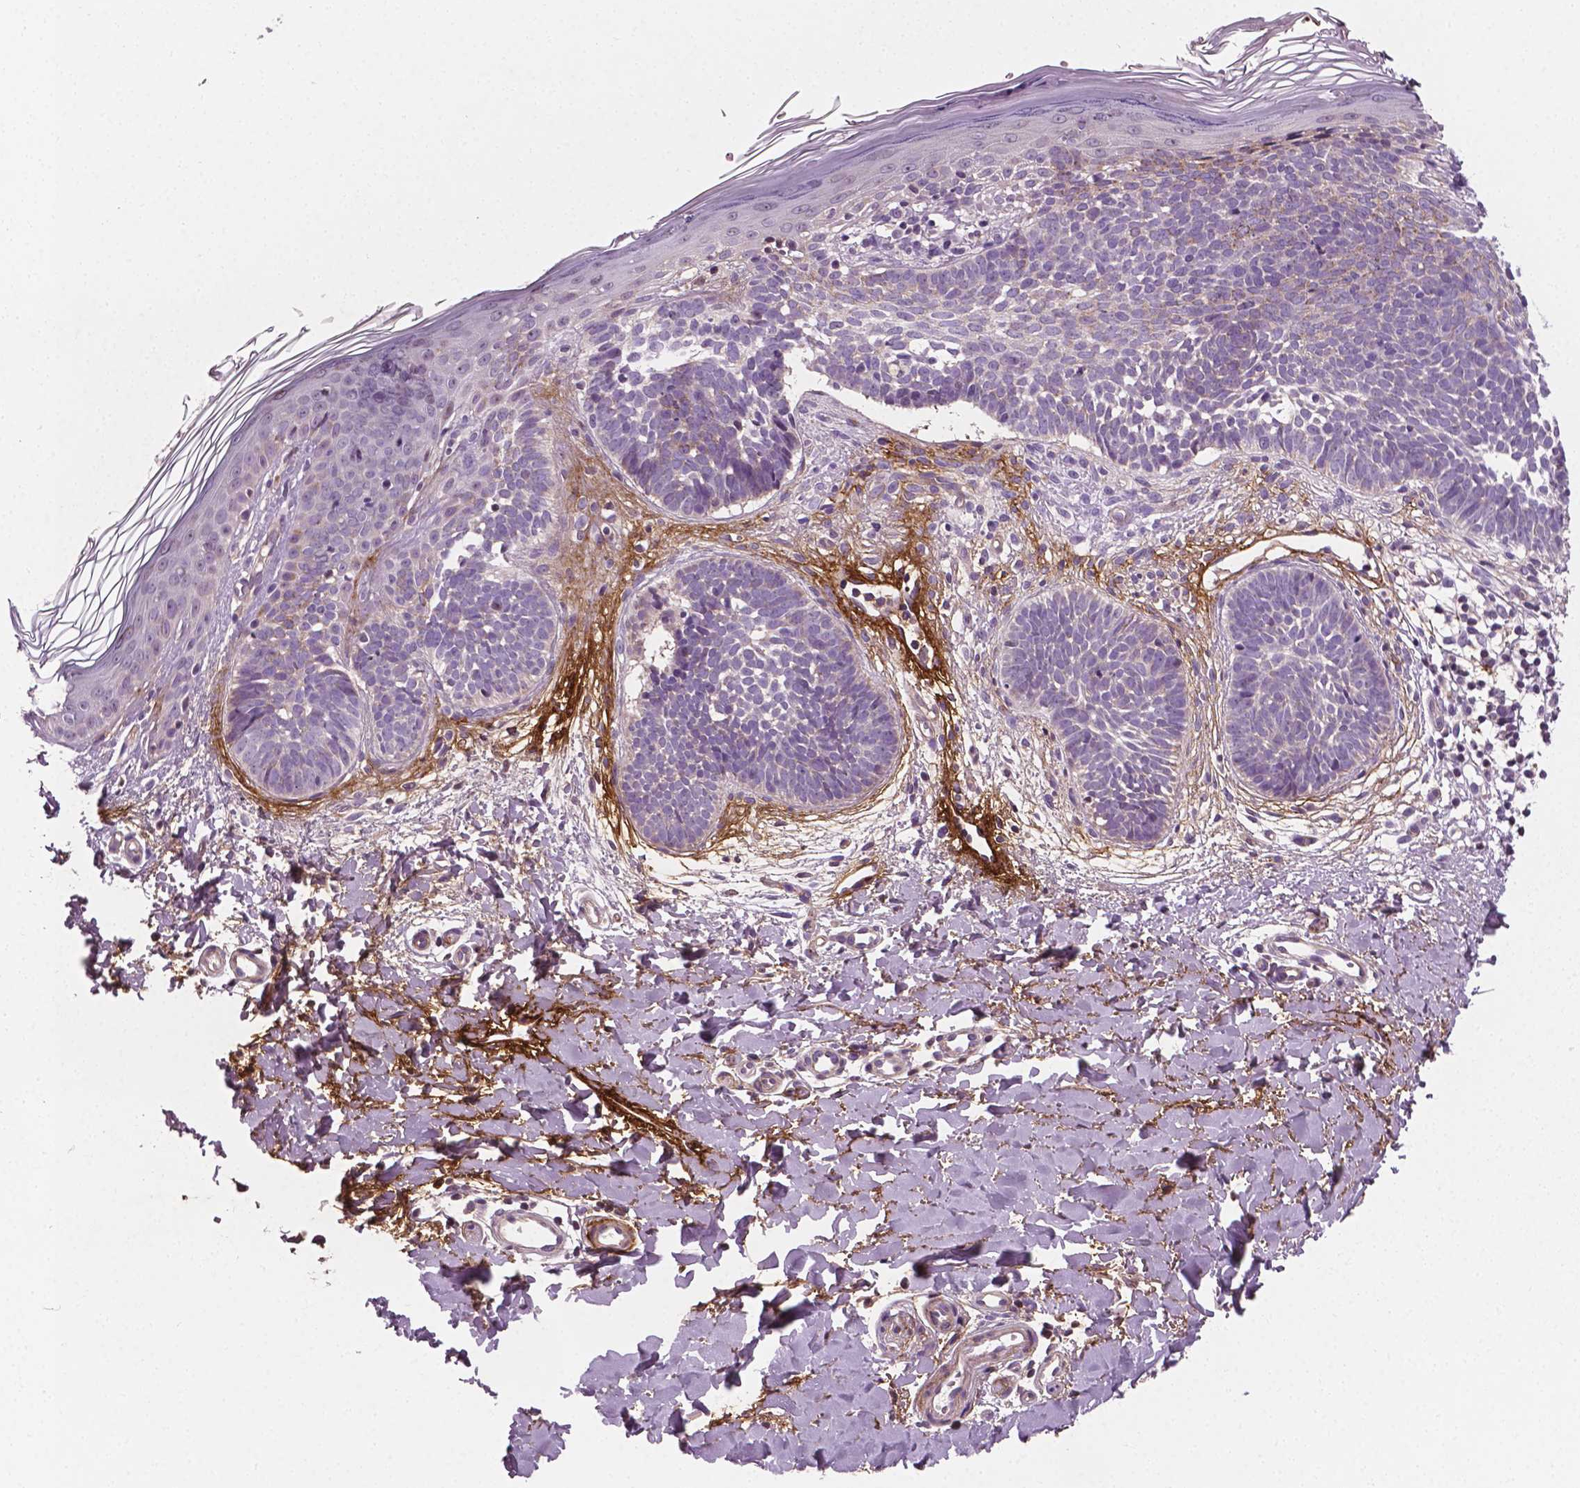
{"staining": {"intensity": "negative", "quantity": "none", "location": "none"}, "tissue": "skin cancer", "cell_type": "Tumor cells", "image_type": "cancer", "snomed": [{"axis": "morphology", "description": "Basal cell carcinoma"}, {"axis": "topography", "description": "Skin"}], "caption": "High magnification brightfield microscopy of skin cancer (basal cell carcinoma) stained with DAB (3,3'-diaminobenzidine) (brown) and counterstained with hematoxylin (blue): tumor cells show no significant staining.", "gene": "PTX3", "patient": {"sex": "female", "age": 51}}